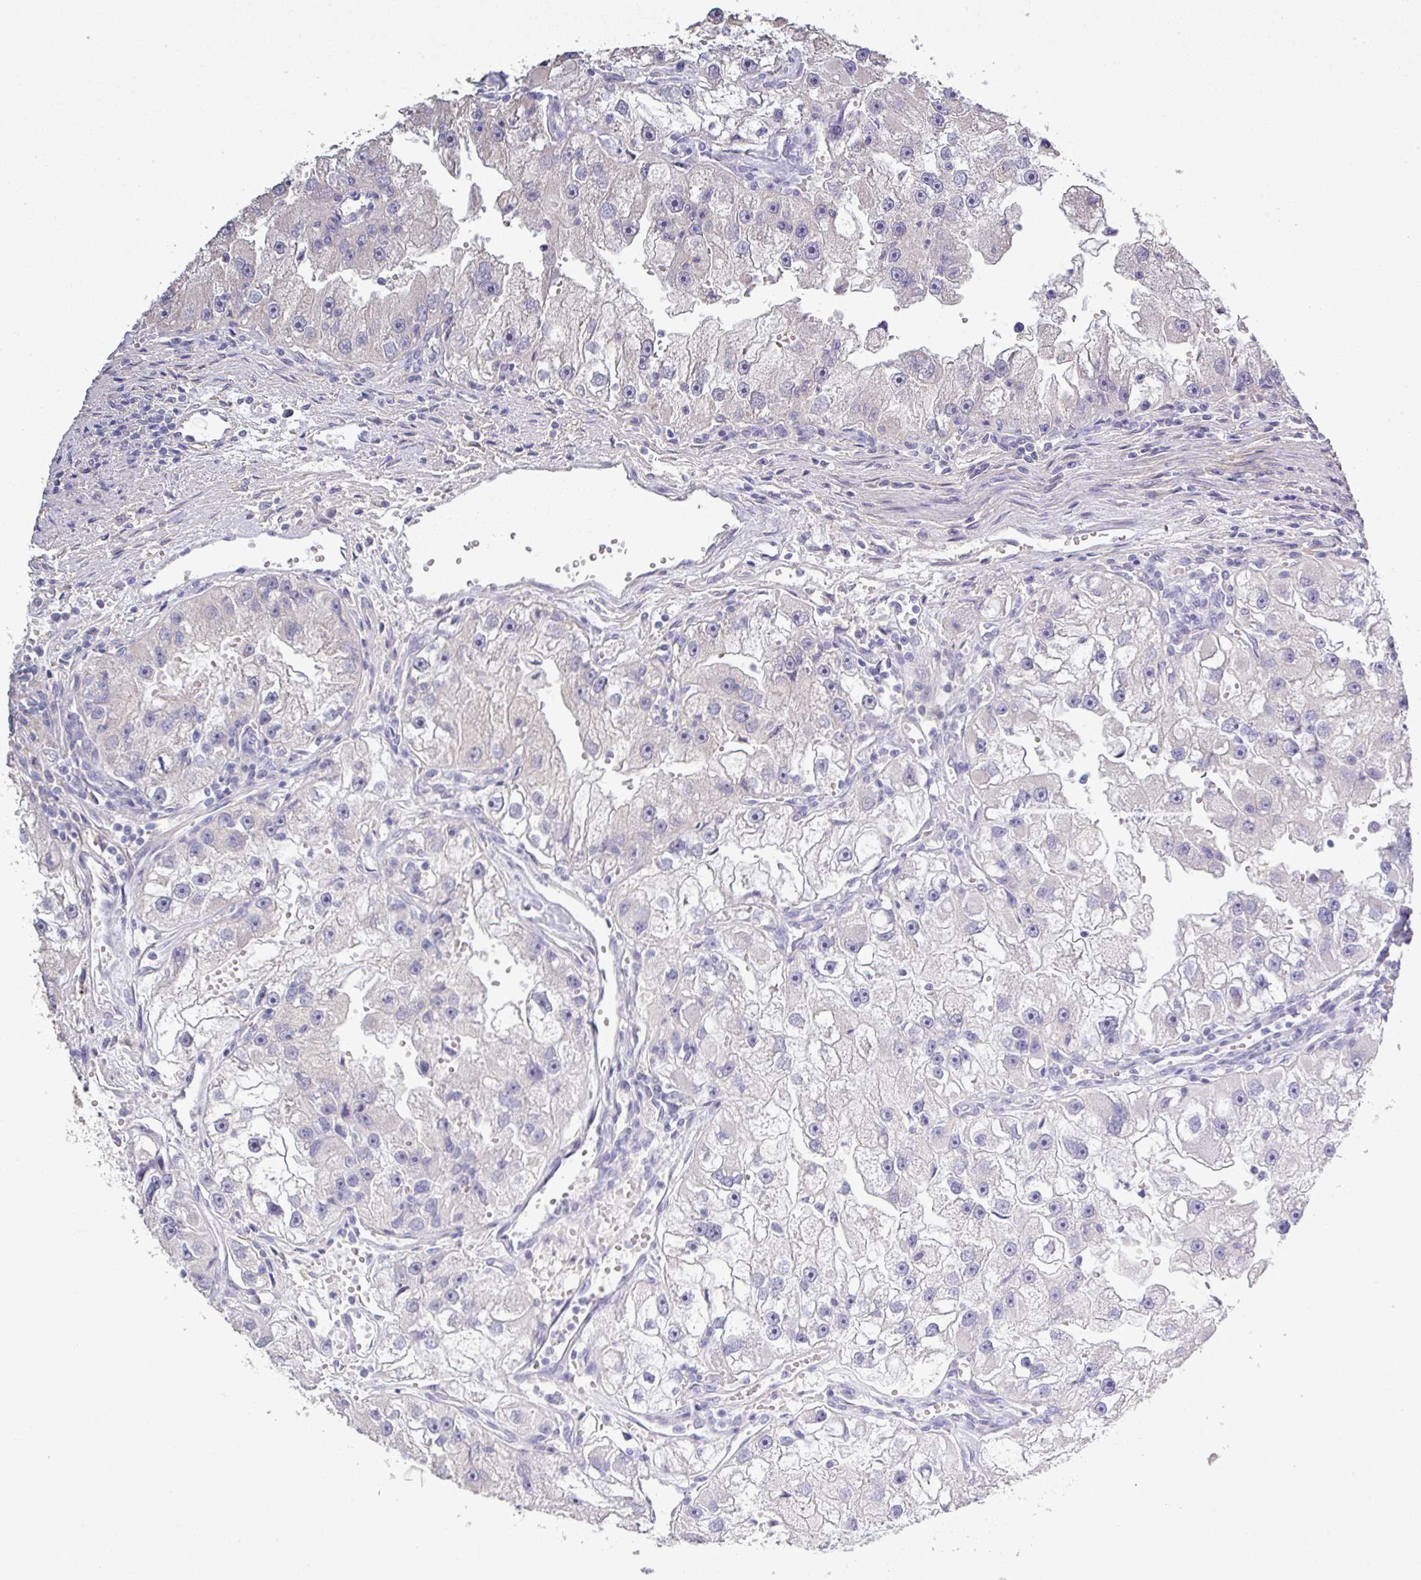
{"staining": {"intensity": "negative", "quantity": "none", "location": "none"}, "tissue": "renal cancer", "cell_type": "Tumor cells", "image_type": "cancer", "snomed": [{"axis": "morphology", "description": "Adenocarcinoma, NOS"}, {"axis": "topography", "description": "Kidney"}], "caption": "Immunohistochemistry (IHC) of renal adenocarcinoma exhibits no staining in tumor cells.", "gene": "ISLR", "patient": {"sex": "male", "age": 63}}